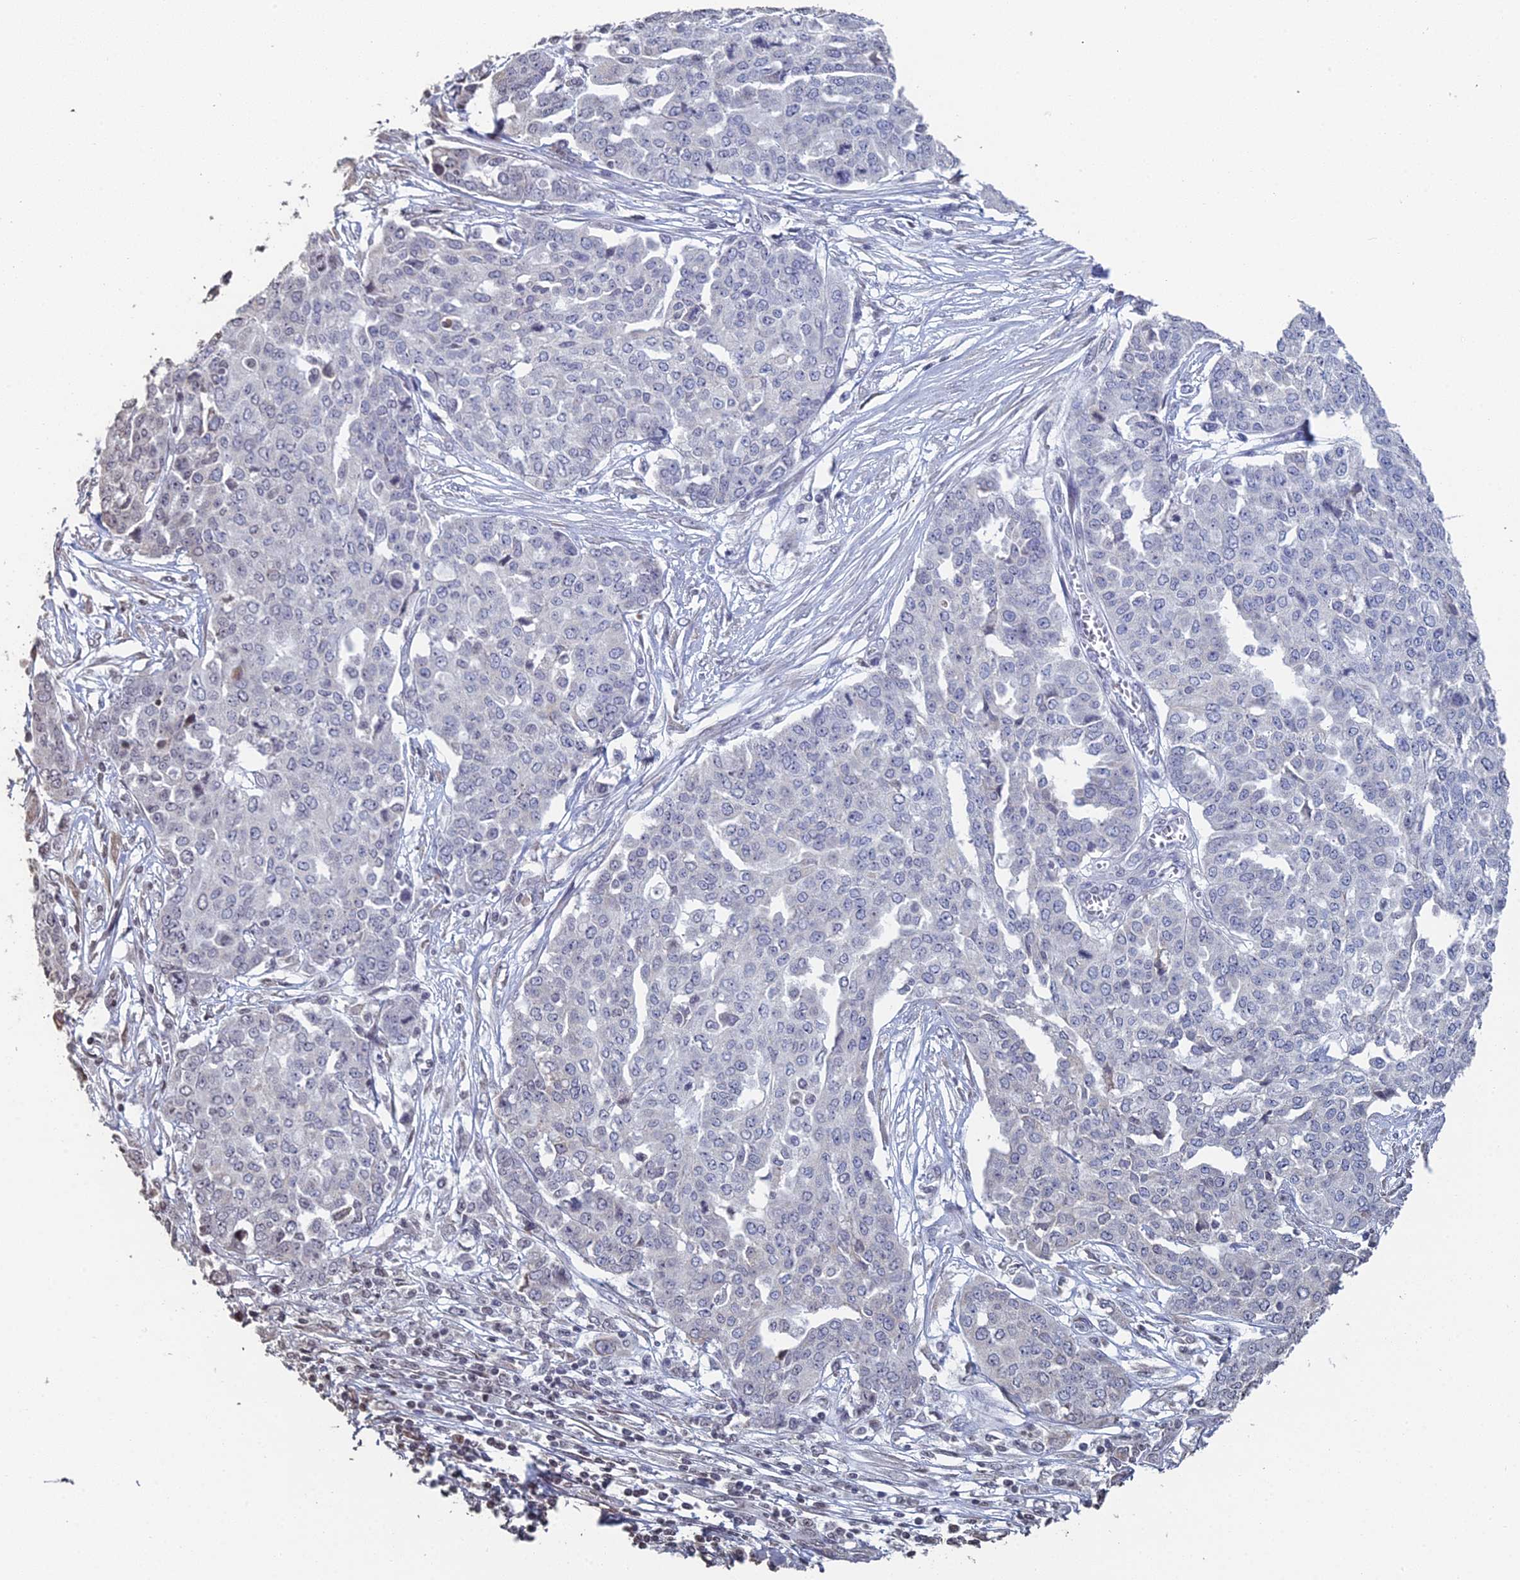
{"staining": {"intensity": "negative", "quantity": "none", "location": "none"}, "tissue": "ovarian cancer", "cell_type": "Tumor cells", "image_type": "cancer", "snomed": [{"axis": "morphology", "description": "Cystadenocarcinoma, serous, NOS"}, {"axis": "topography", "description": "Soft tissue"}, {"axis": "topography", "description": "Ovary"}], "caption": "A high-resolution photomicrograph shows immunohistochemistry staining of ovarian serous cystadenocarcinoma, which displays no significant positivity in tumor cells.", "gene": "PRR22", "patient": {"sex": "female", "age": 57}}